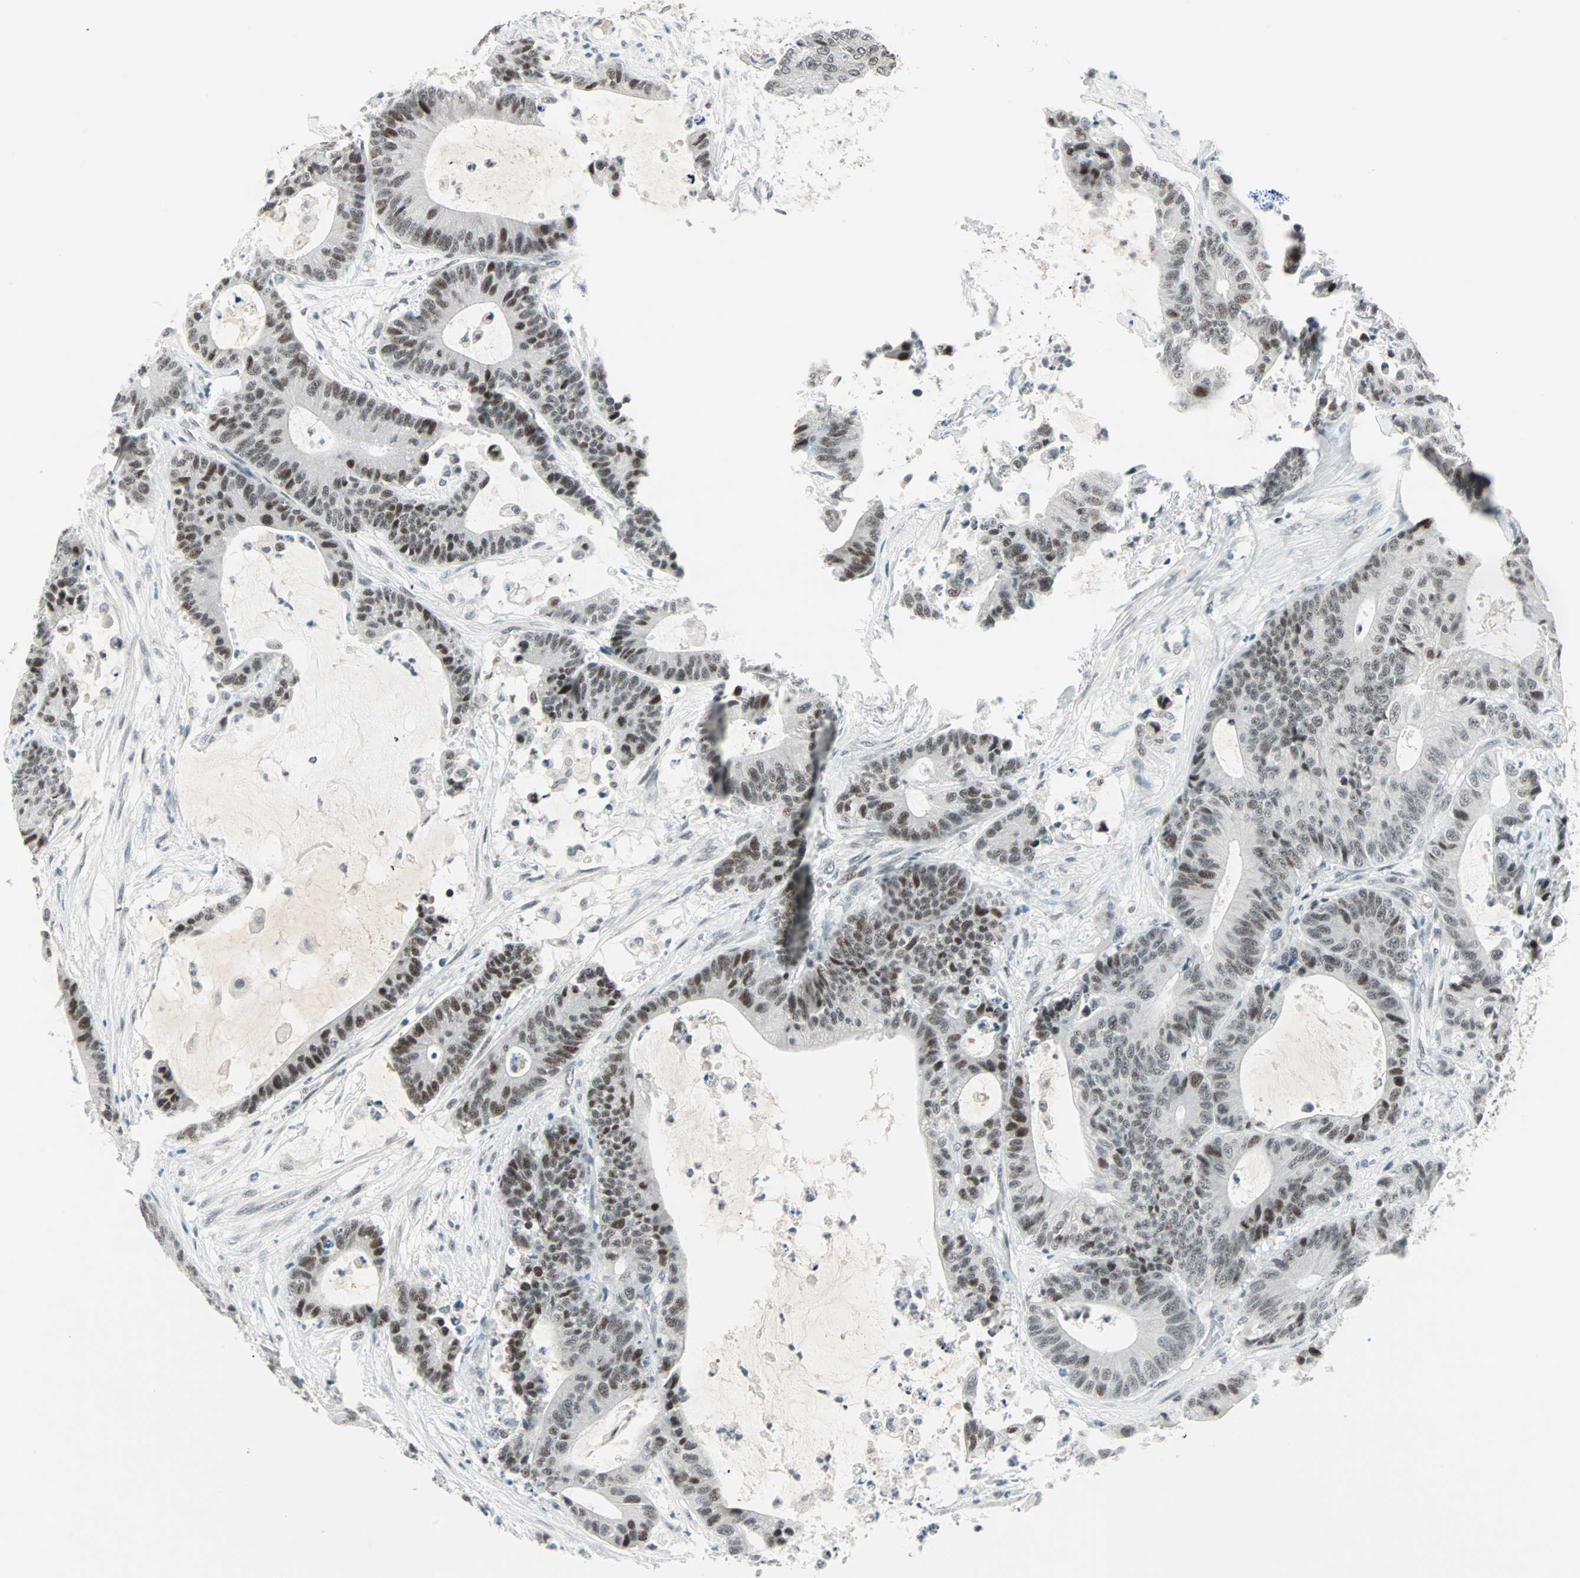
{"staining": {"intensity": "moderate", "quantity": ">75%", "location": "nuclear"}, "tissue": "colorectal cancer", "cell_type": "Tumor cells", "image_type": "cancer", "snomed": [{"axis": "morphology", "description": "Adenocarcinoma, NOS"}, {"axis": "topography", "description": "Colon"}], "caption": "Immunohistochemical staining of human colorectal cancer exhibits medium levels of moderate nuclear protein positivity in approximately >75% of tumor cells.", "gene": "SIN3A", "patient": {"sex": "female", "age": 84}}